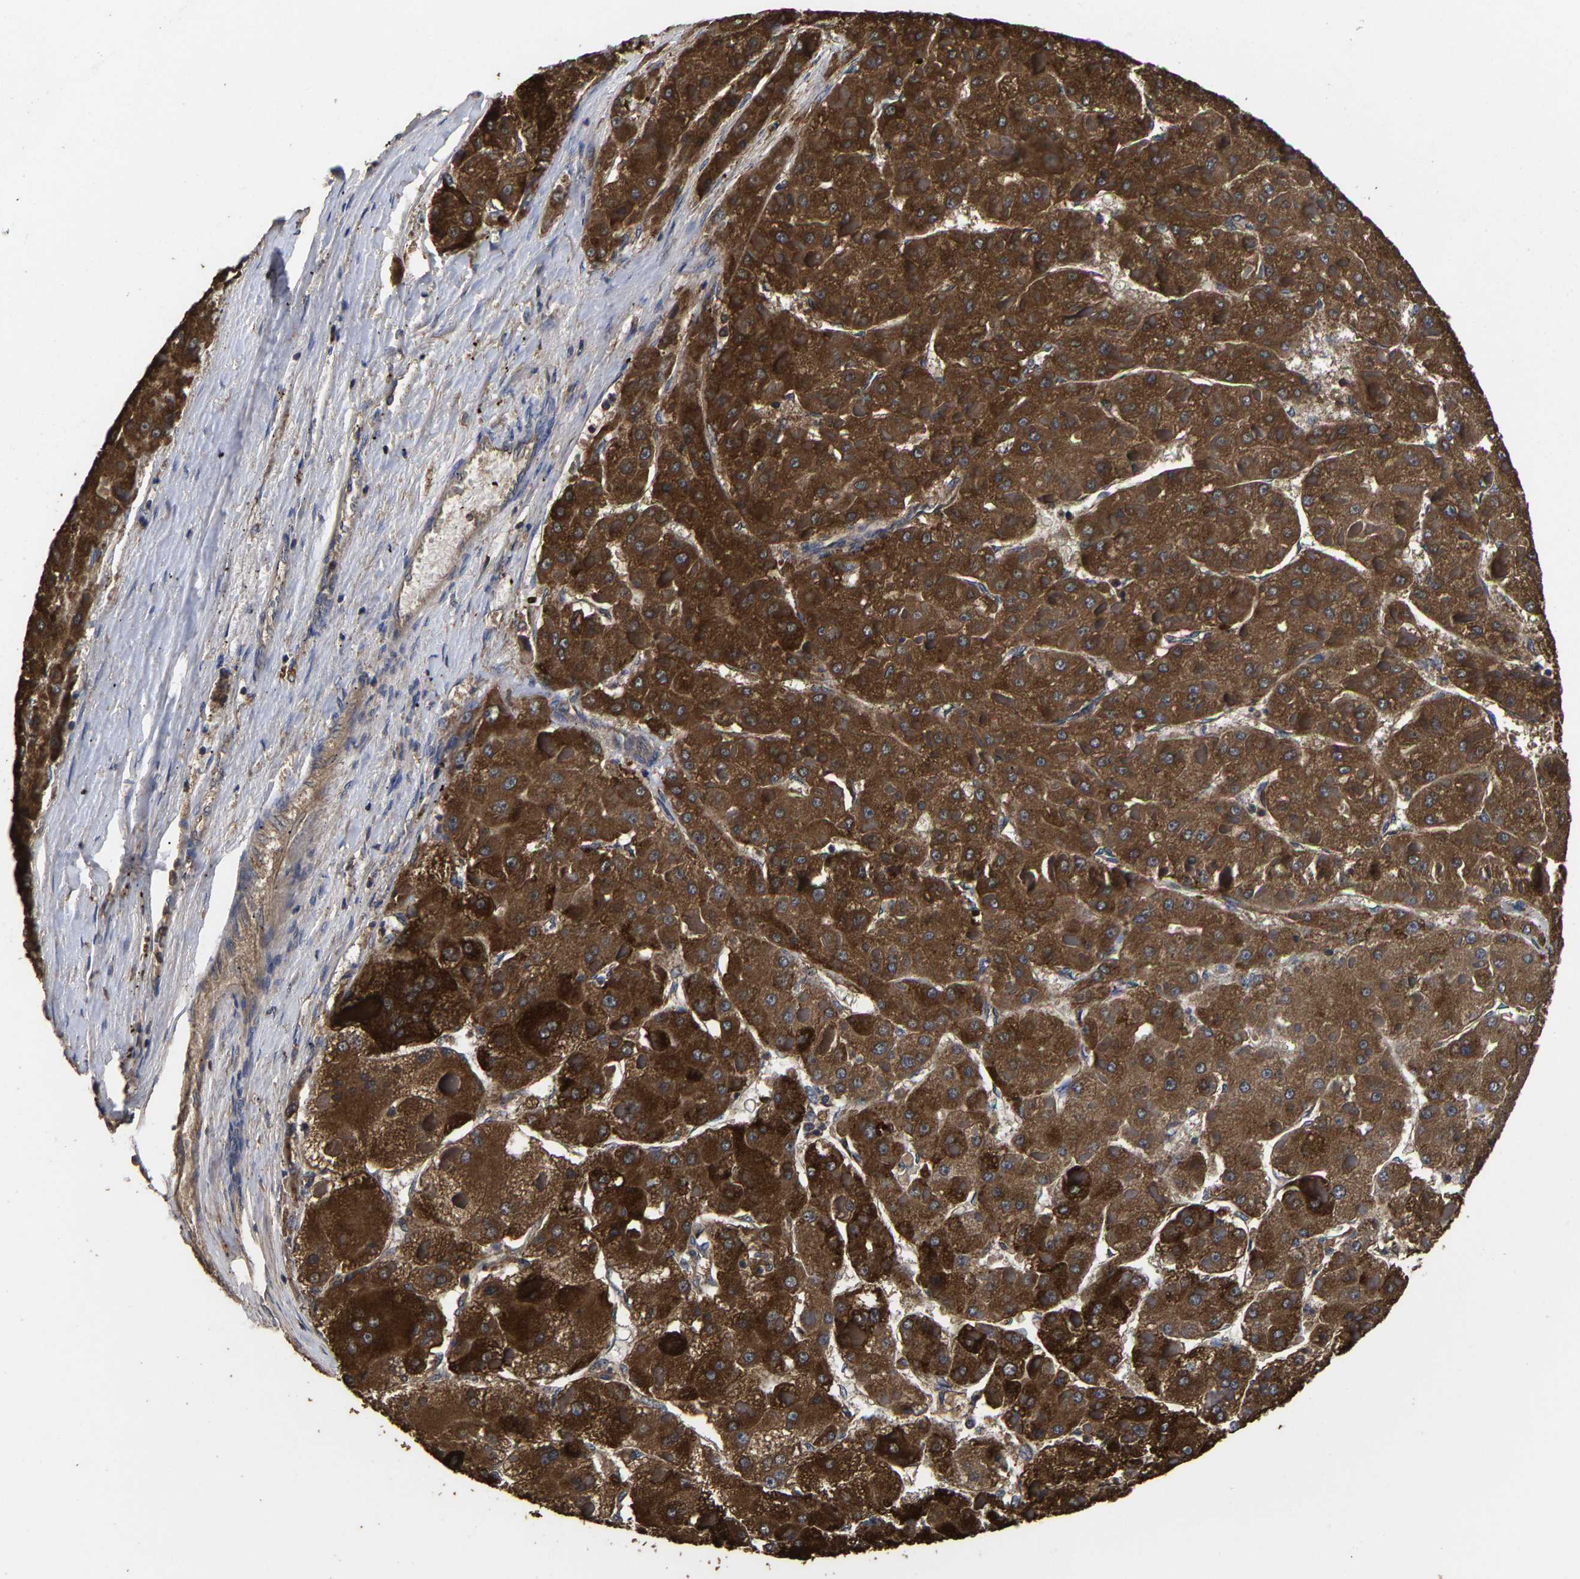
{"staining": {"intensity": "strong", "quantity": ">75%", "location": "cytoplasmic/membranous"}, "tissue": "liver cancer", "cell_type": "Tumor cells", "image_type": "cancer", "snomed": [{"axis": "morphology", "description": "Carcinoma, Hepatocellular, NOS"}, {"axis": "topography", "description": "Liver"}], "caption": "Human liver hepatocellular carcinoma stained with a brown dye shows strong cytoplasmic/membranous positive staining in approximately >75% of tumor cells.", "gene": "ITCH", "patient": {"sex": "female", "age": 73}}